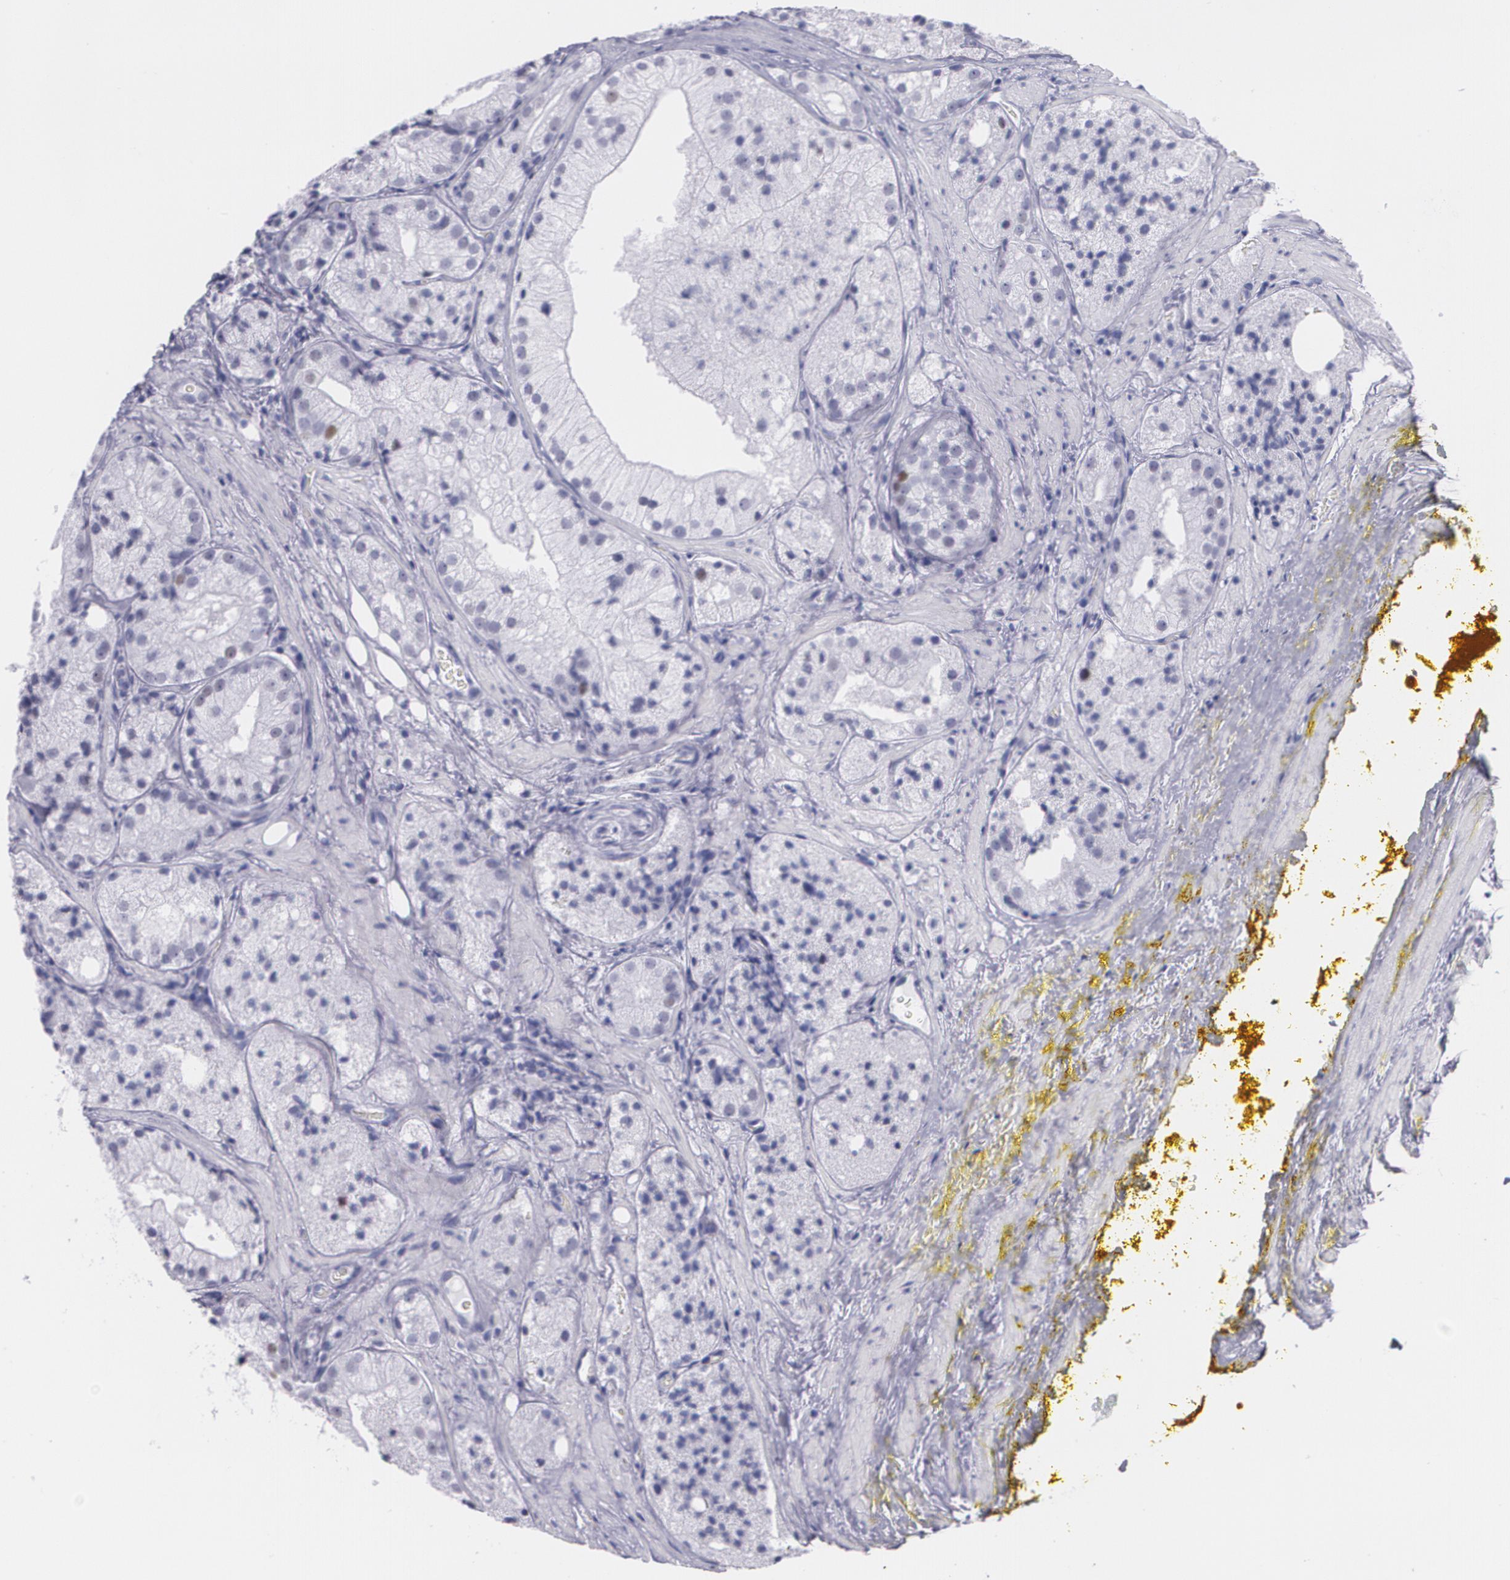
{"staining": {"intensity": "negative", "quantity": "none", "location": "none"}, "tissue": "prostate cancer", "cell_type": "Tumor cells", "image_type": "cancer", "snomed": [{"axis": "morphology", "description": "Adenocarcinoma, Low grade"}, {"axis": "topography", "description": "Prostate"}], "caption": "The immunohistochemistry photomicrograph has no significant positivity in tumor cells of low-grade adenocarcinoma (prostate) tissue. Nuclei are stained in blue.", "gene": "TP53", "patient": {"sex": "male", "age": 60}}